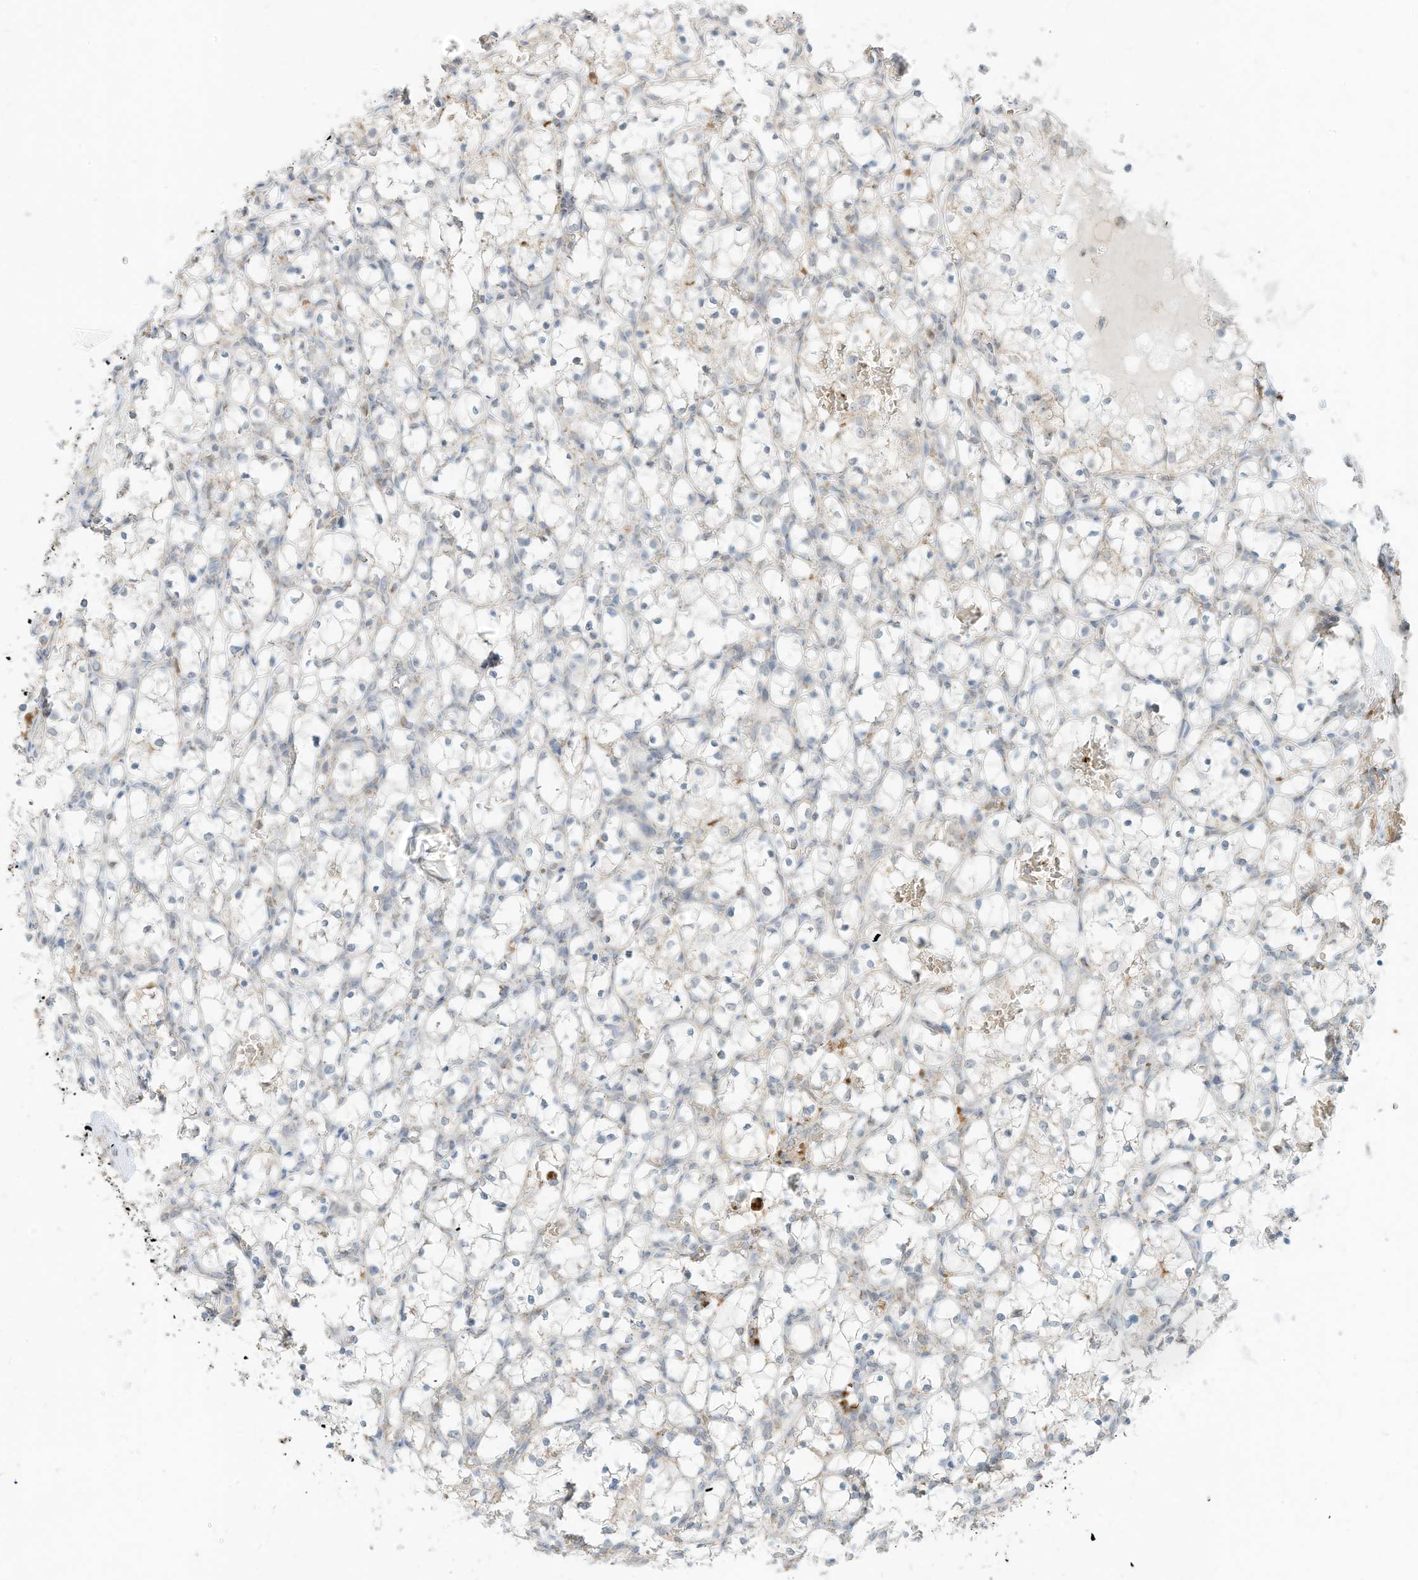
{"staining": {"intensity": "negative", "quantity": "none", "location": "none"}, "tissue": "renal cancer", "cell_type": "Tumor cells", "image_type": "cancer", "snomed": [{"axis": "morphology", "description": "Adenocarcinoma, NOS"}, {"axis": "topography", "description": "Kidney"}], "caption": "The histopathology image reveals no staining of tumor cells in adenocarcinoma (renal). (DAB (3,3'-diaminobenzidine) immunohistochemistry (IHC) visualized using brightfield microscopy, high magnification).", "gene": "MTUS2", "patient": {"sex": "female", "age": 69}}